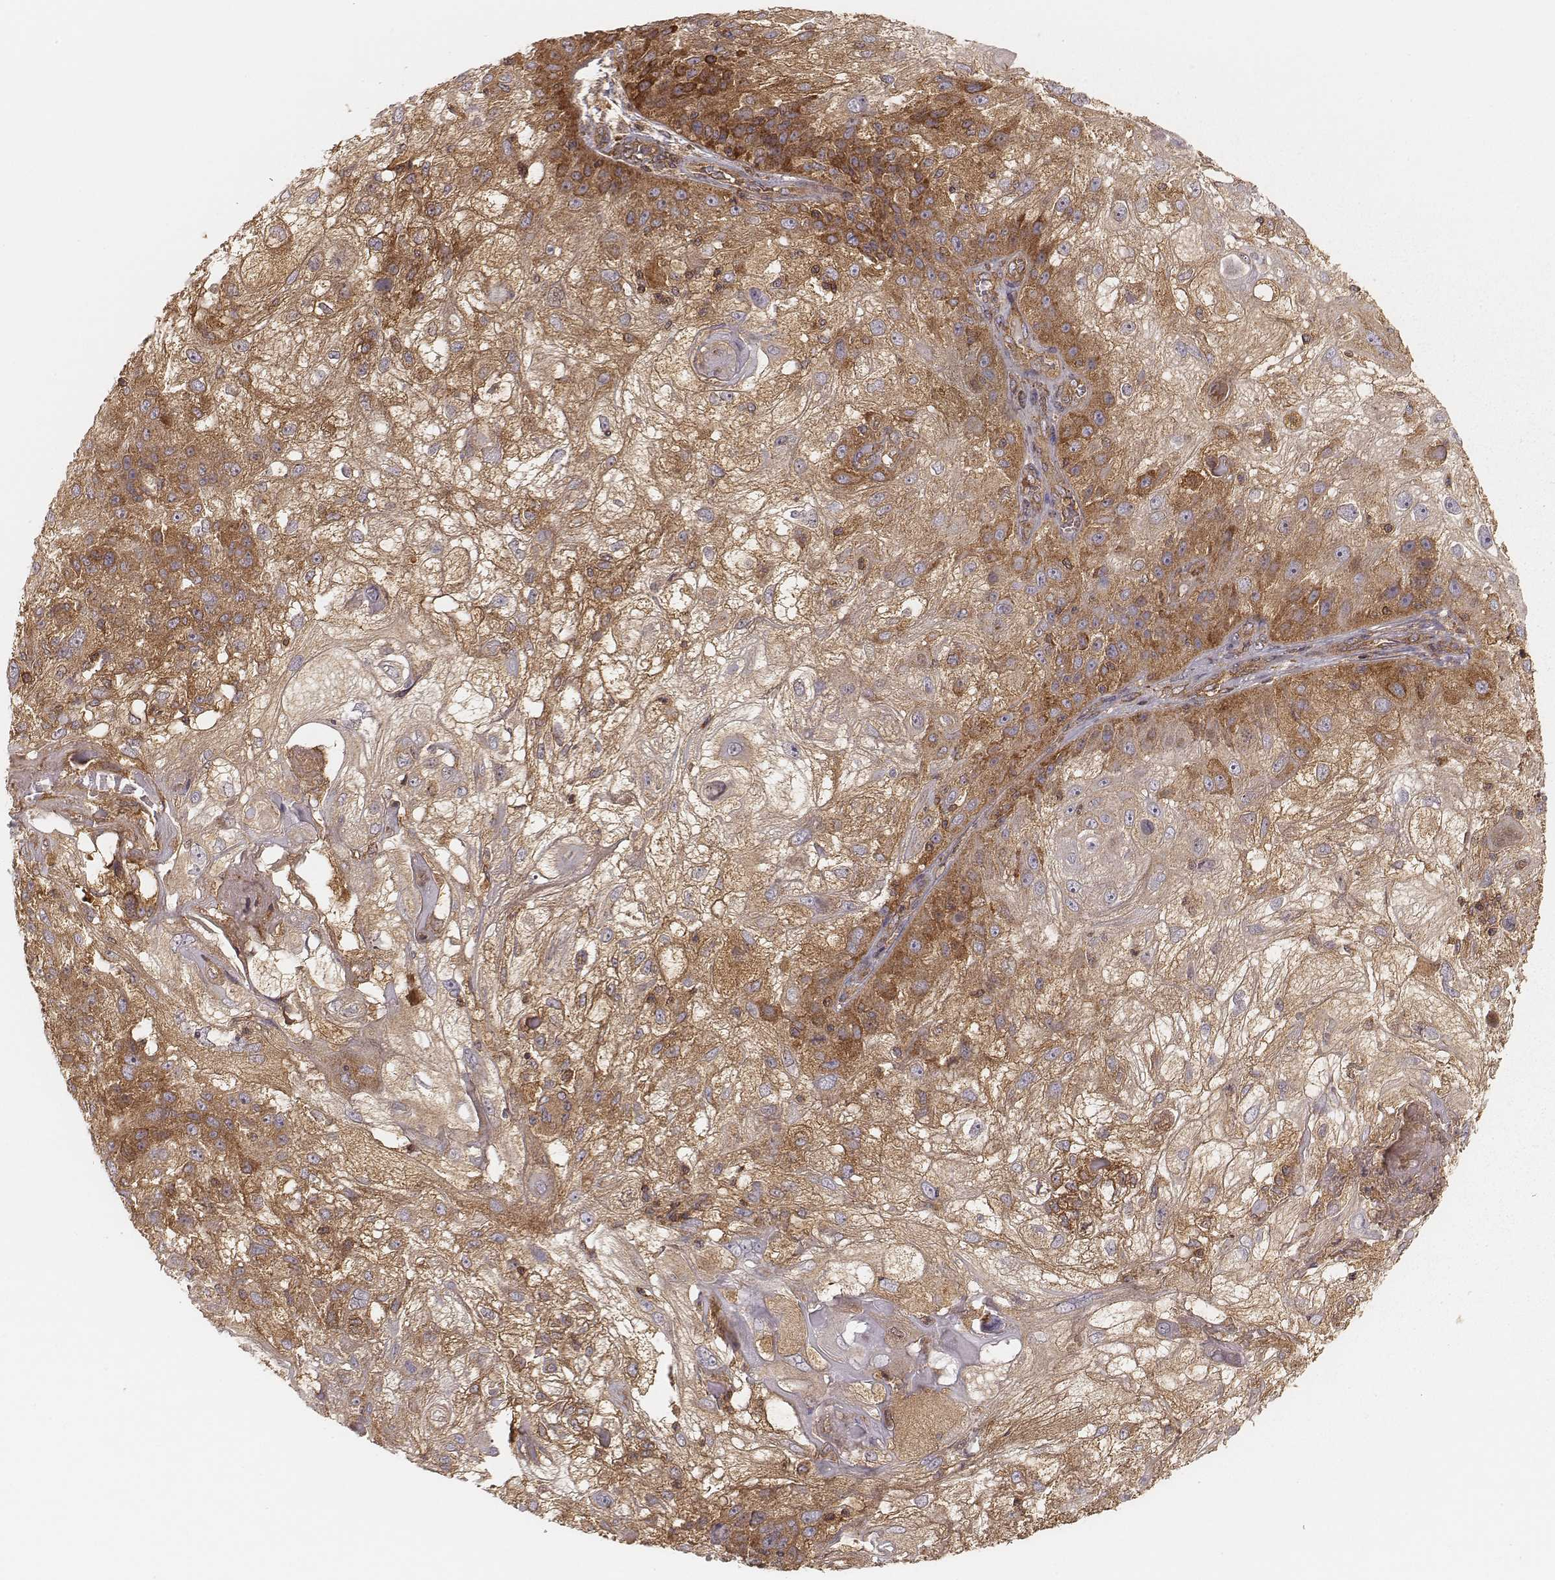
{"staining": {"intensity": "moderate", "quantity": ">75%", "location": "cytoplasmic/membranous"}, "tissue": "skin cancer", "cell_type": "Tumor cells", "image_type": "cancer", "snomed": [{"axis": "morphology", "description": "Normal tissue, NOS"}, {"axis": "morphology", "description": "Squamous cell carcinoma, NOS"}, {"axis": "topography", "description": "Skin"}], "caption": "The histopathology image reveals staining of skin squamous cell carcinoma, revealing moderate cytoplasmic/membranous protein expression (brown color) within tumor cells.", "gene": "CARS1", "patient": {"sex": "female", "age": 83}}